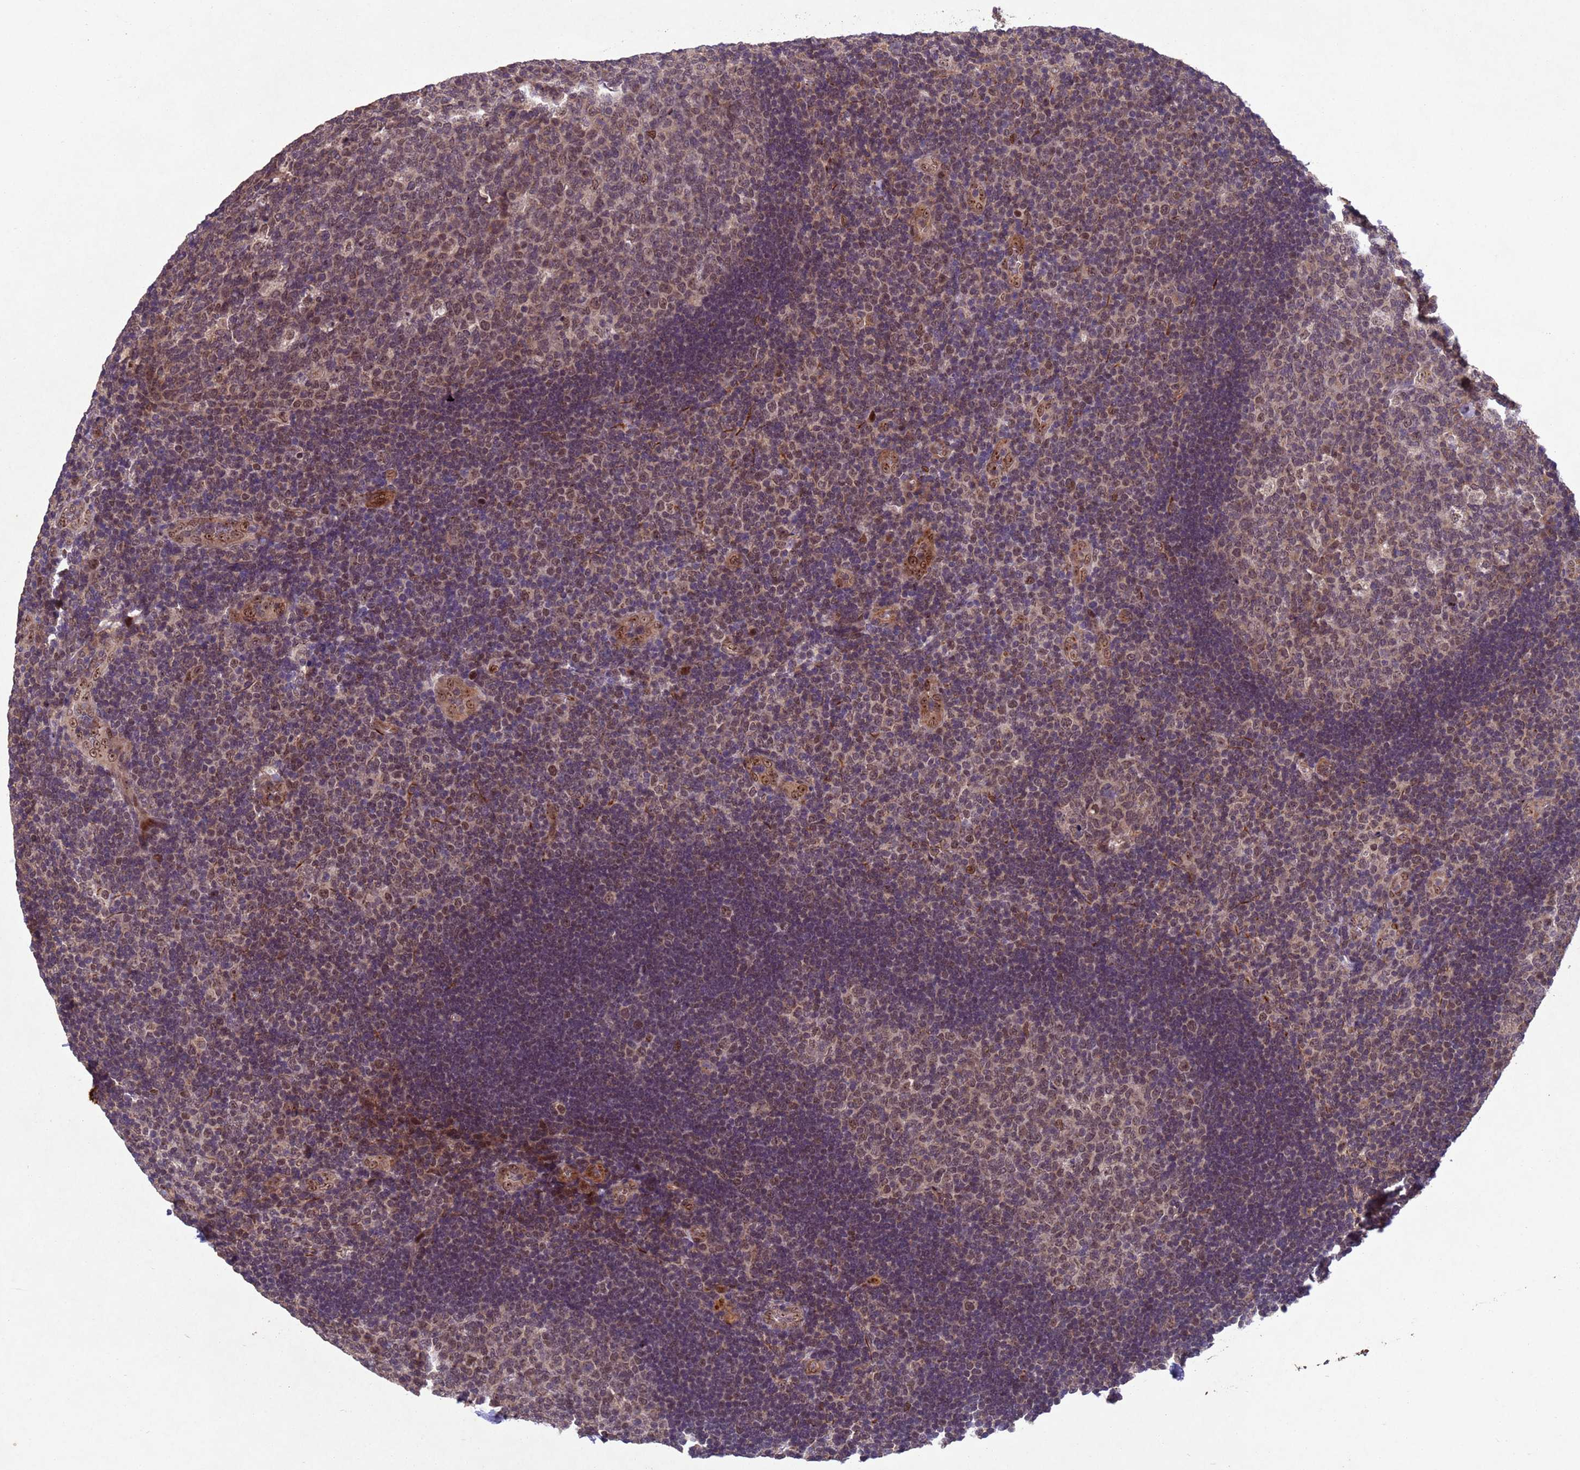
{"staining": {"intensity": "moderate", "quantity": "25%-75%", "location": "nuclear"}, "tissue": "tonsil", "cell_type": "Germinal center cells", "image_type": "normal", "snomed": [{"axis": "morphology", "description": "Normal tissue, NOS"}, {"axis": "topography", "description": "Tonsil"}], "caption": "Immunohistochemical staining of unremarkable human tonsil displays moderate nuclear protein positivity in approximately 25%-75% of germinal center cells.", "gene": "TBK1", "patient": {"sex": "male", "age": 17}}